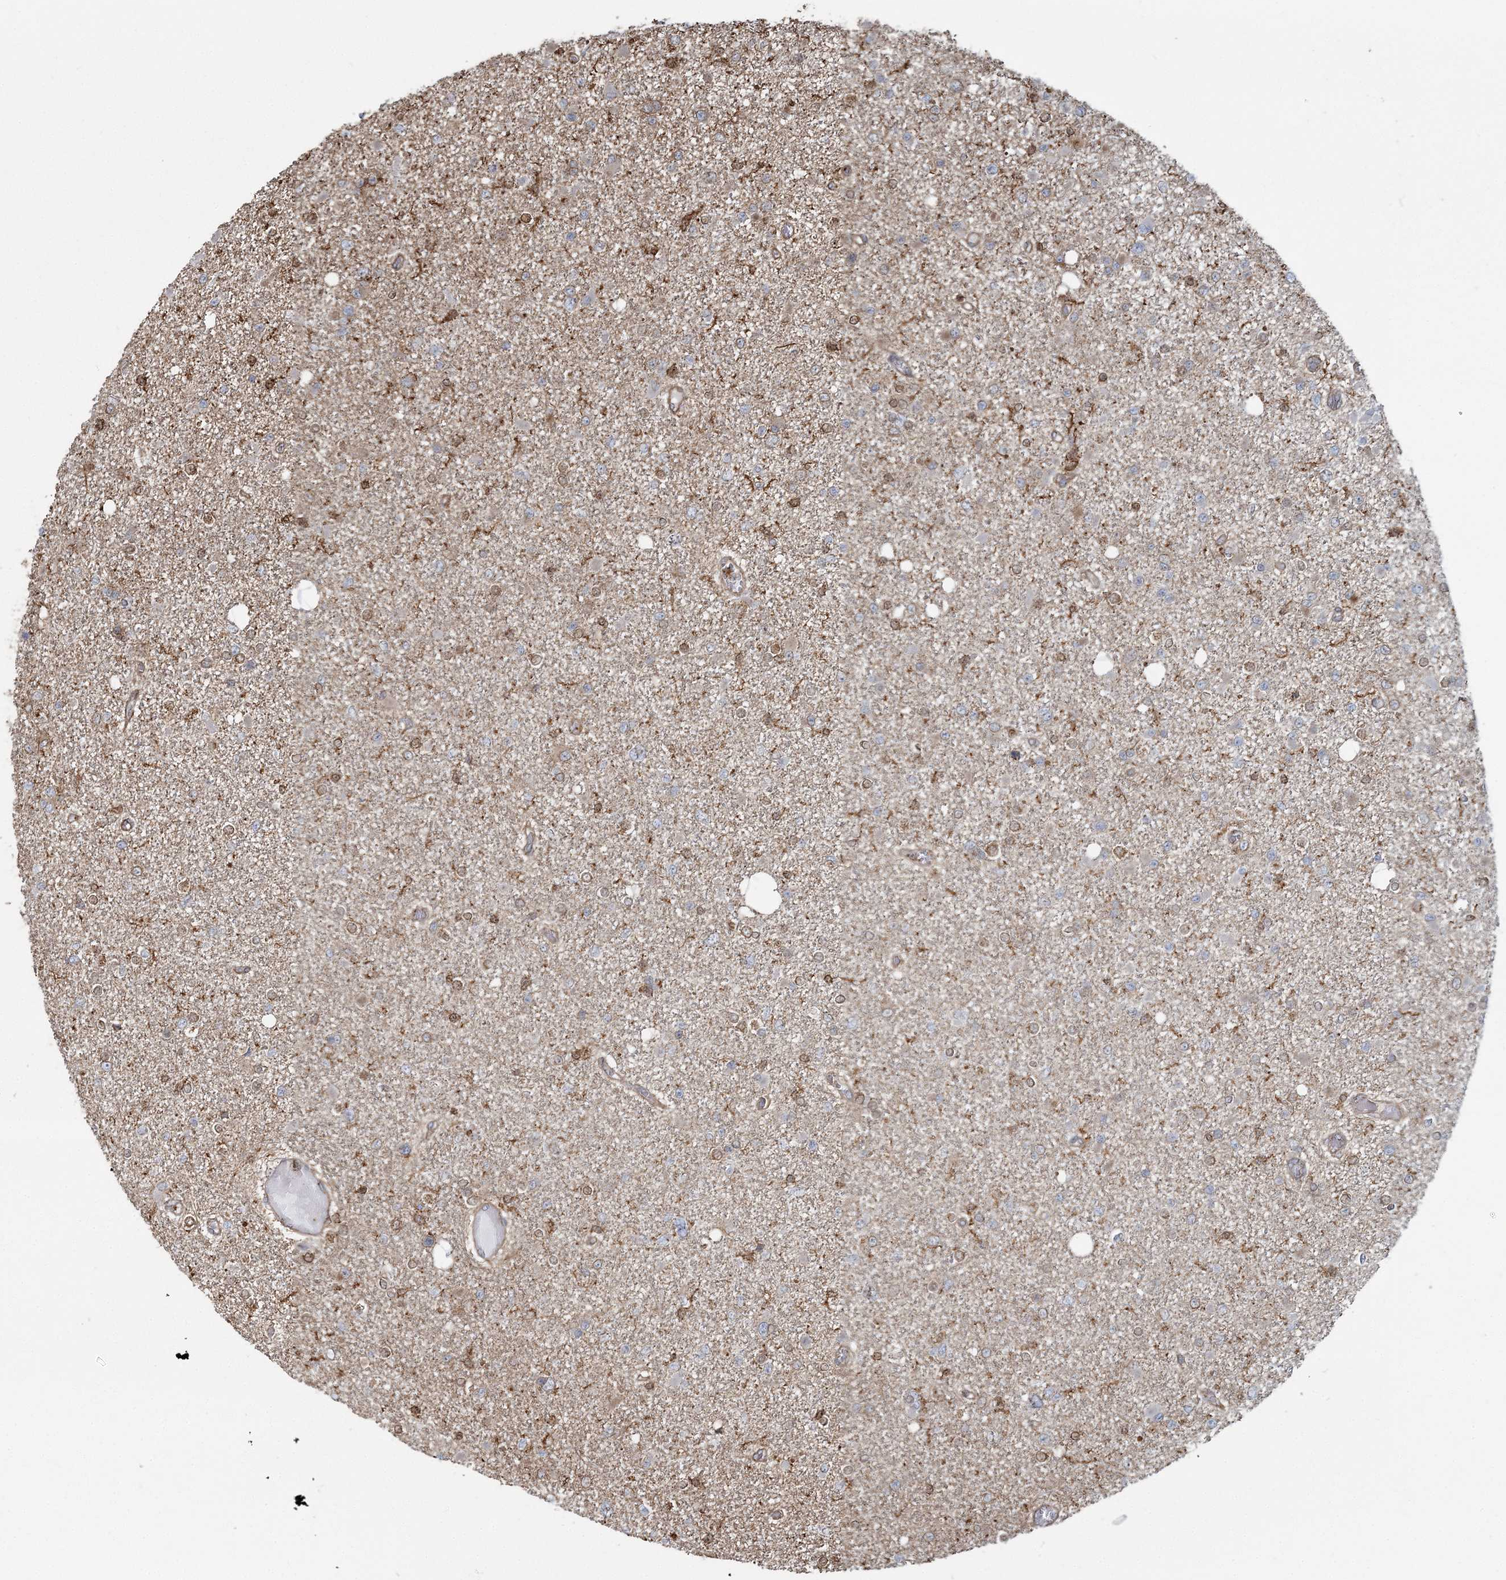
{"staining": {"intensity": "negative", "quantity": "none", "location": "none"}, "tissue": "glioma", "cell_type": "Tumor cells", "image_type": "cancer", "snomed": [{"axis": "morphology", "description": "Glioma, malignant, Low grade"}, {"axis": "topography", "description": "Brain"}], "caption": "Tumor cells are negative for protein expression in human malignant low-grade glioma.", "gene": "TRAF3IP2", "patient": {"sex": "female", "age": 22}}